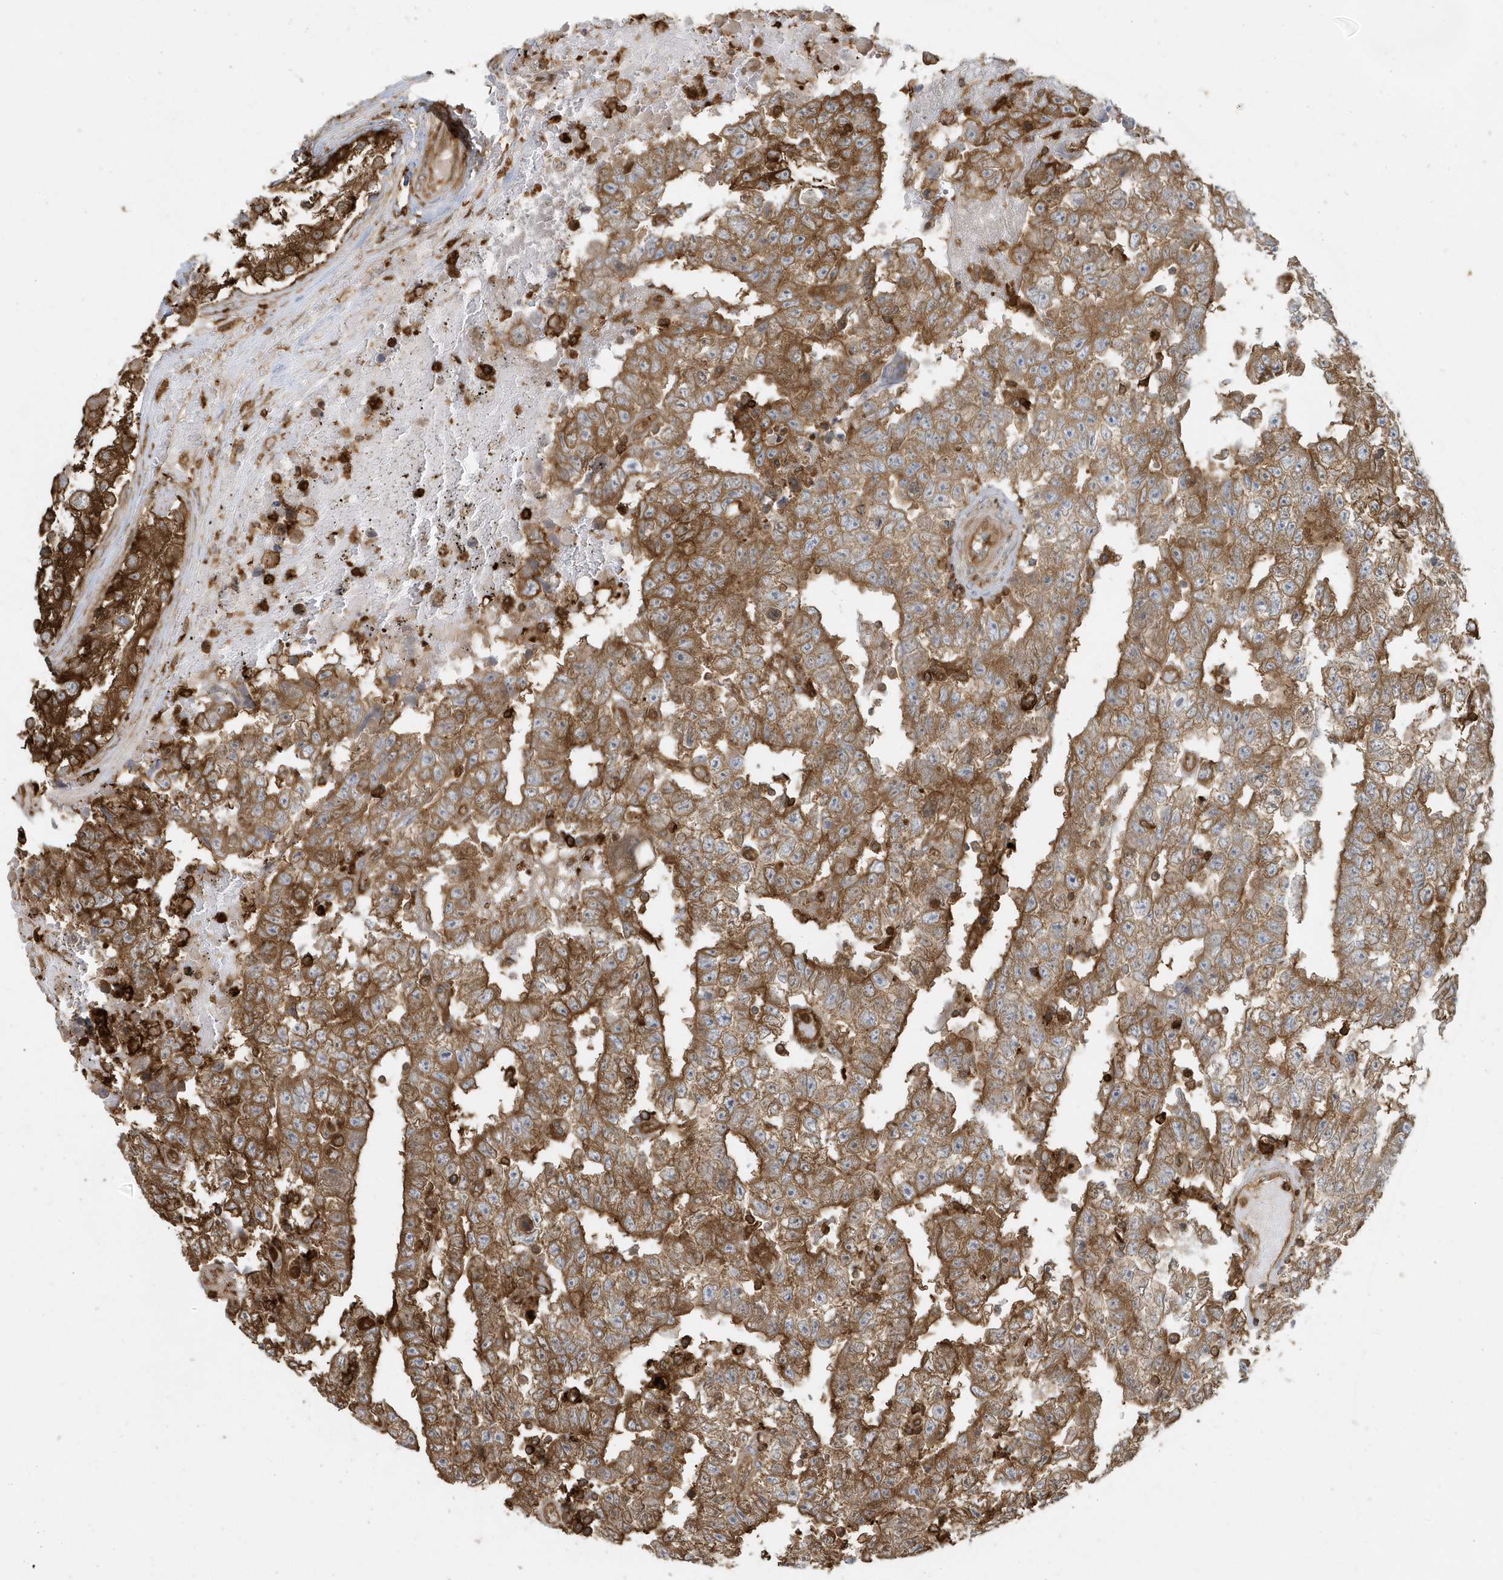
{"staining": {"intensity": "strong", "quantity": ">75%", "location": "cytoplasmic/membranous"}, "tissue": "testis cancer", "cell_type": "Tumor cells", "image_type": "cancer", "snomed": [{"axis": "morphology", "description": "Carcinoma, Embryonal, NOS"}, {"axis": "topography", "description": "Testis"}], "caption": "Immunohistochemical staining of testis cancer displays high levels of strong cytoplasmic/membranous expression in approximately >75% of tumor cells. The protein is stained brown, and the nuclei are stained in blue (DAB IHC with brightfield microscopy, high magnification).", "gene": "CLCN6", "patient": {"sex": "male", "age": 25}}